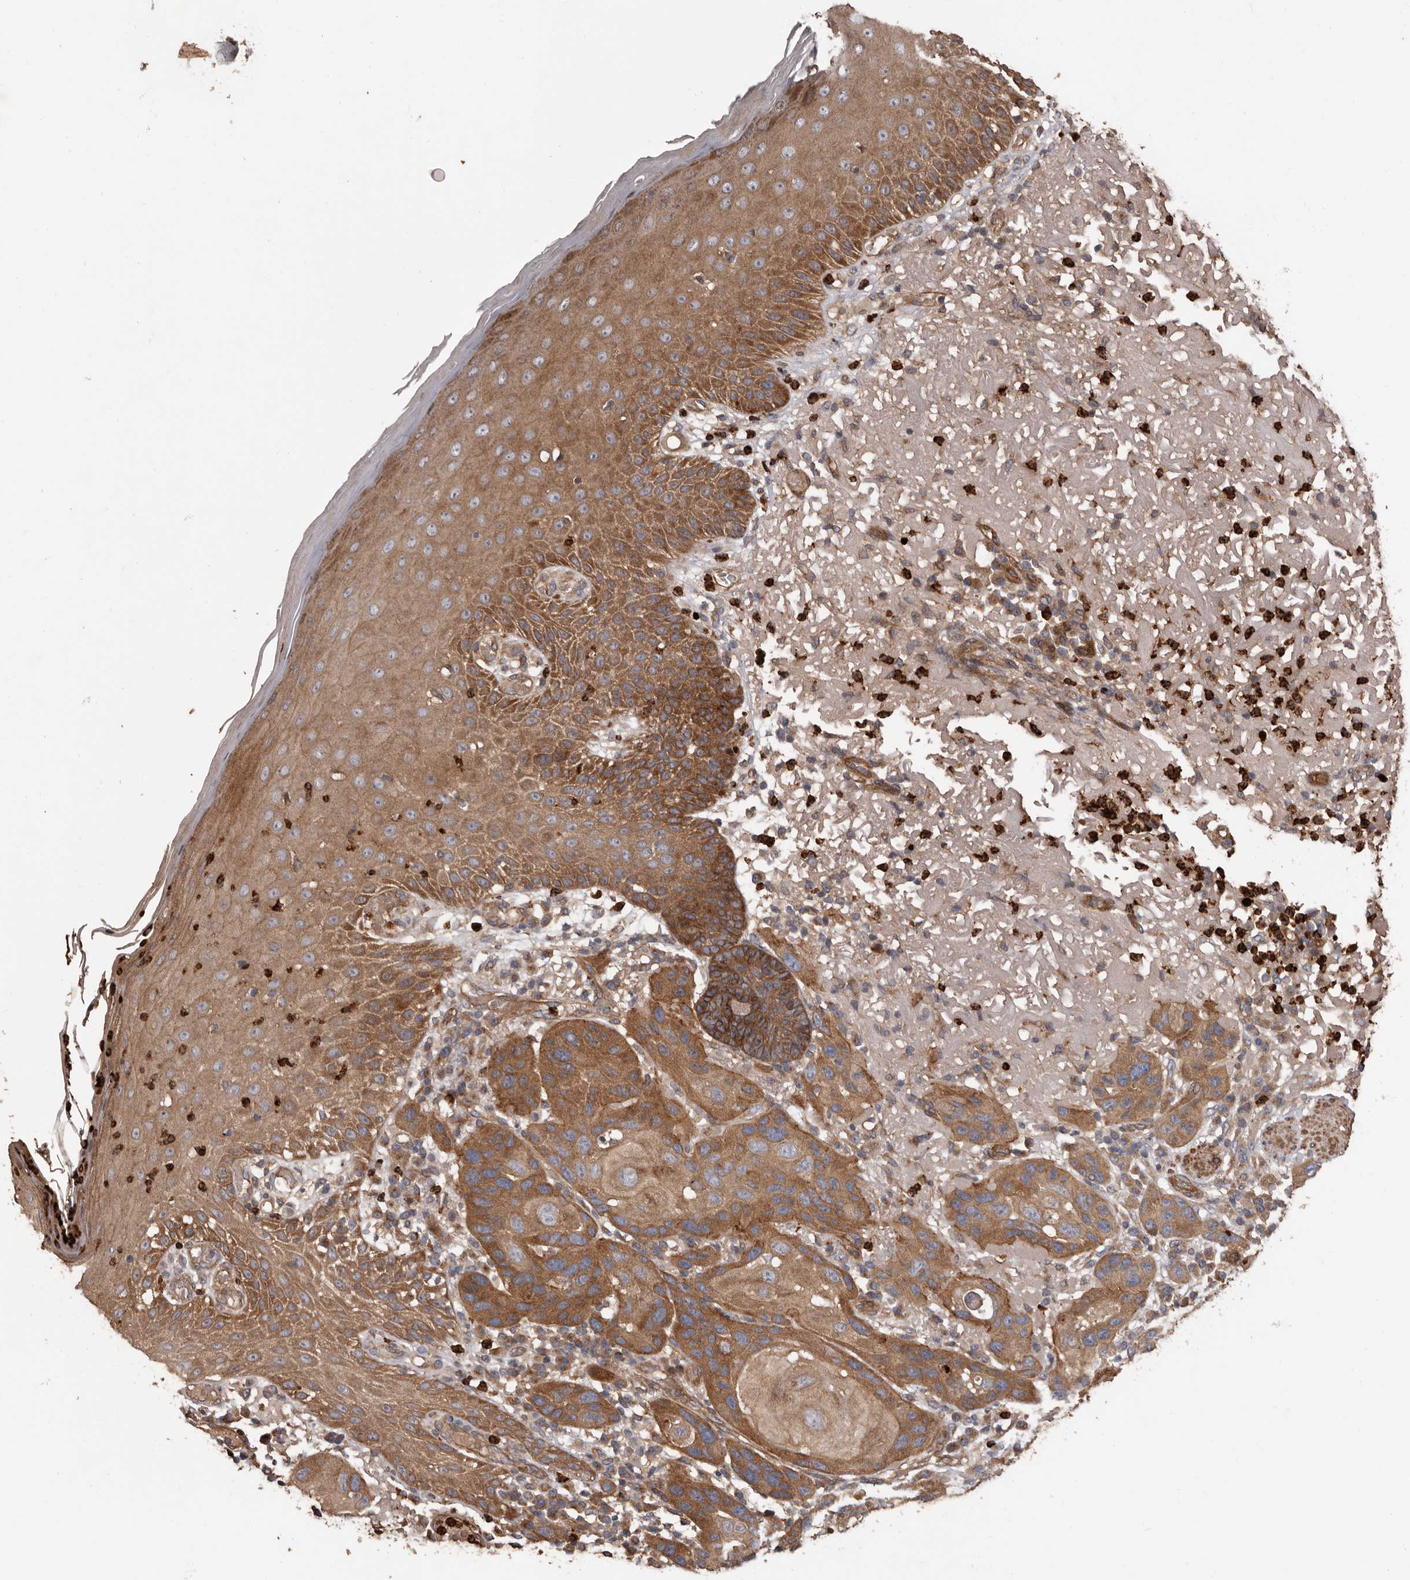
{"staining": {"intensity": "moderate", "quantity": ">75%", "location": "cytoplasmic/membranous"}, "tissue": "skin cancer", "cell_type": "Tumor cells", "image_type": "cancer", "snomed": [{"axis": "morphology", "description": "Normal tissue, NOS"}, {"axis": "morphology", "description": "Squamous cell carcinoma, NOS"}, {"axis": "topography", "description": "Skin"}], "caption": "DAB (3,3'-diaminobenzidine) immunohistochemical staining of skin cancer (squamous cell carcinoma) demonstrates moderate cytoplasmic/membranous protein positivity in approximately >75% of tumor cells.", "gene": "ARHGEF5", "patient": {"sex": "female", "age": 96}}